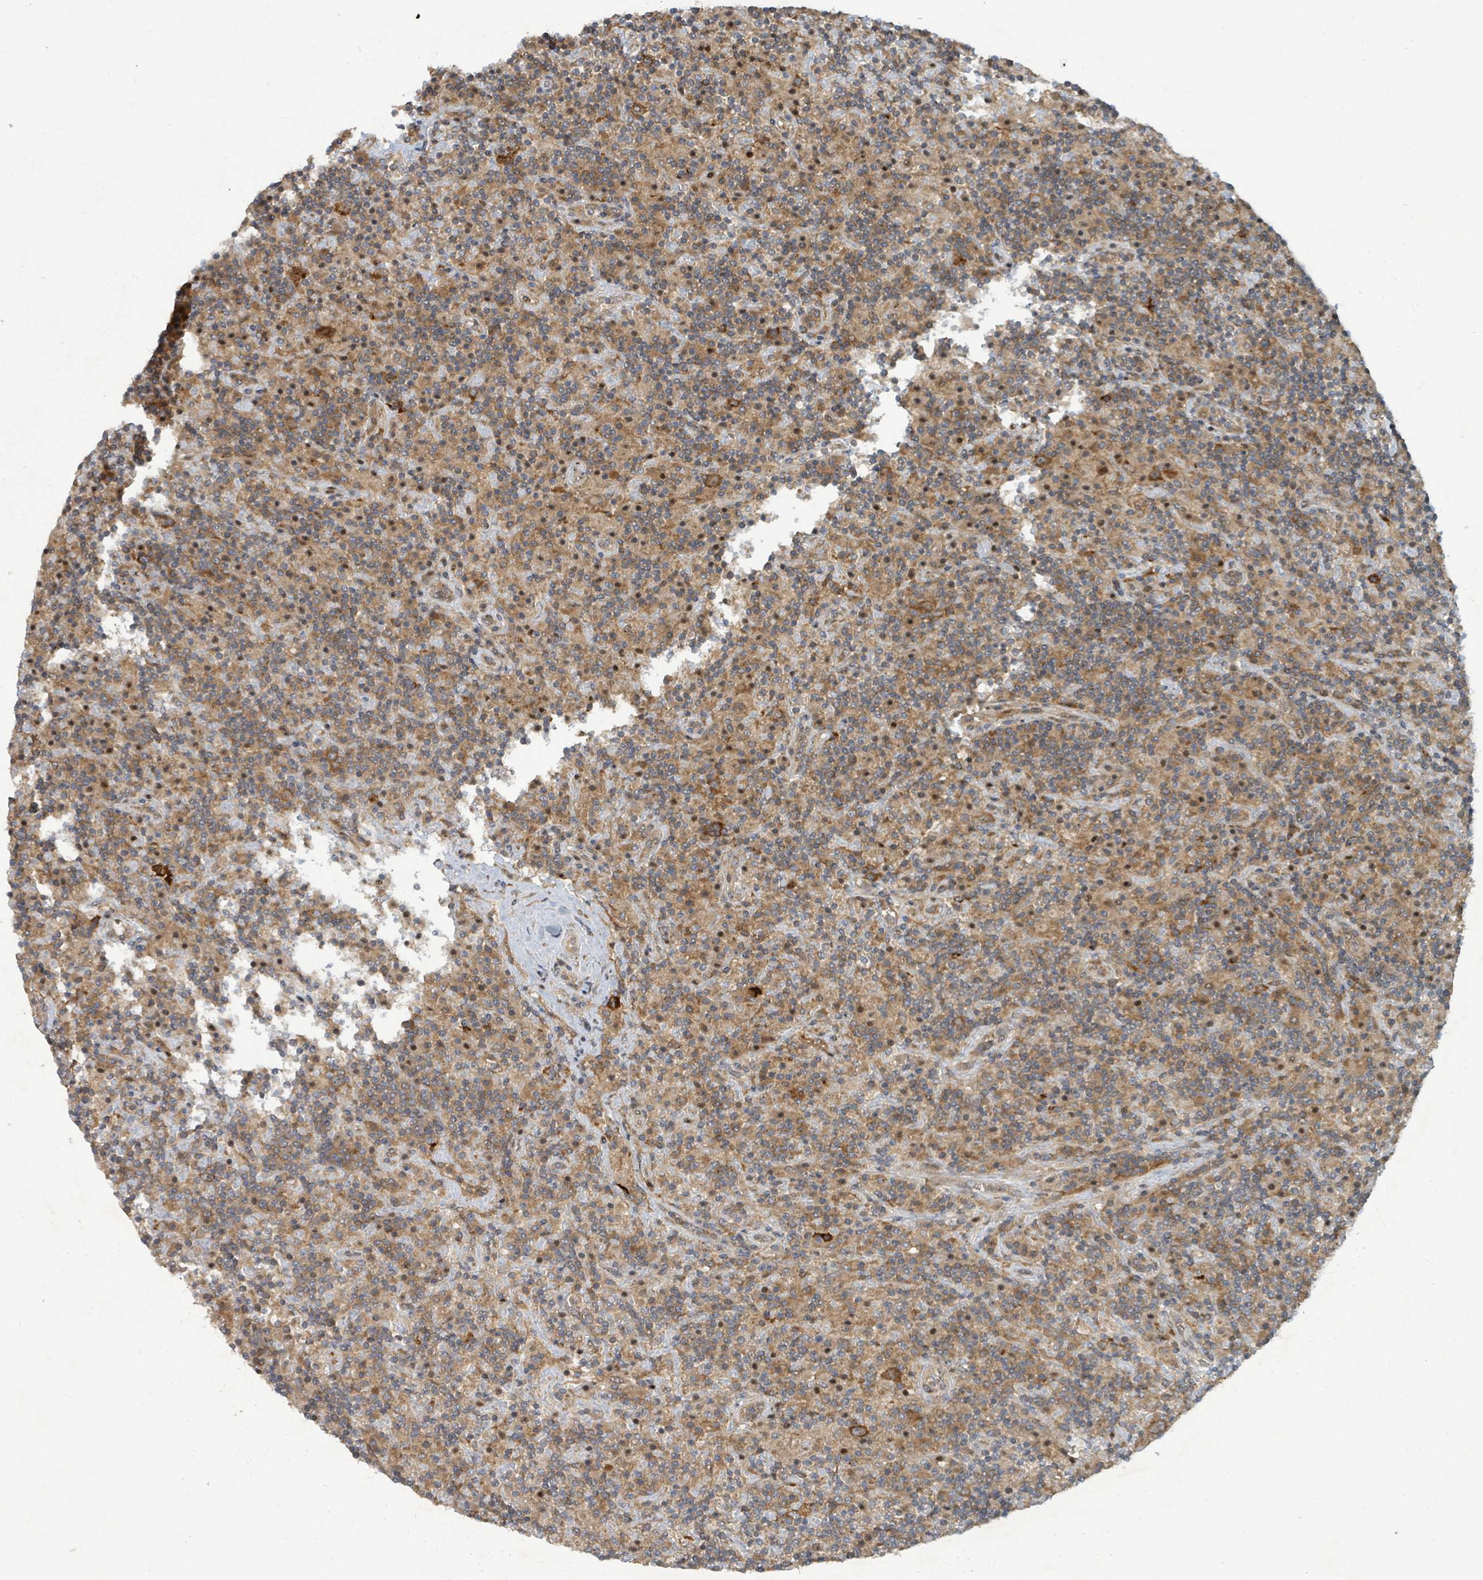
{"staining": {"intensity": "moderate", "quantity": ">75%", "location": "cytoplasmic/membranous"}, "tissue": "lymphoma", "cell_type": "Tumor cells", "image_type": "cancer", "snomed": [{"axis": "morphology", "description": "Hodgkin's disease, NOS"}, {"axis": "topography", "description": "Lymph node"}], "caption": "DAB immunohistochemical staining of human lymphoma displays moderate cytoplasmic/membranous protein expression in about >75% of tumor cells. Immunohistochemistry stains the protein of interest in brown and the nuclei are stained blue.", "gene": "OR51E1", "patient": {"sex": "male", "age": 70}}